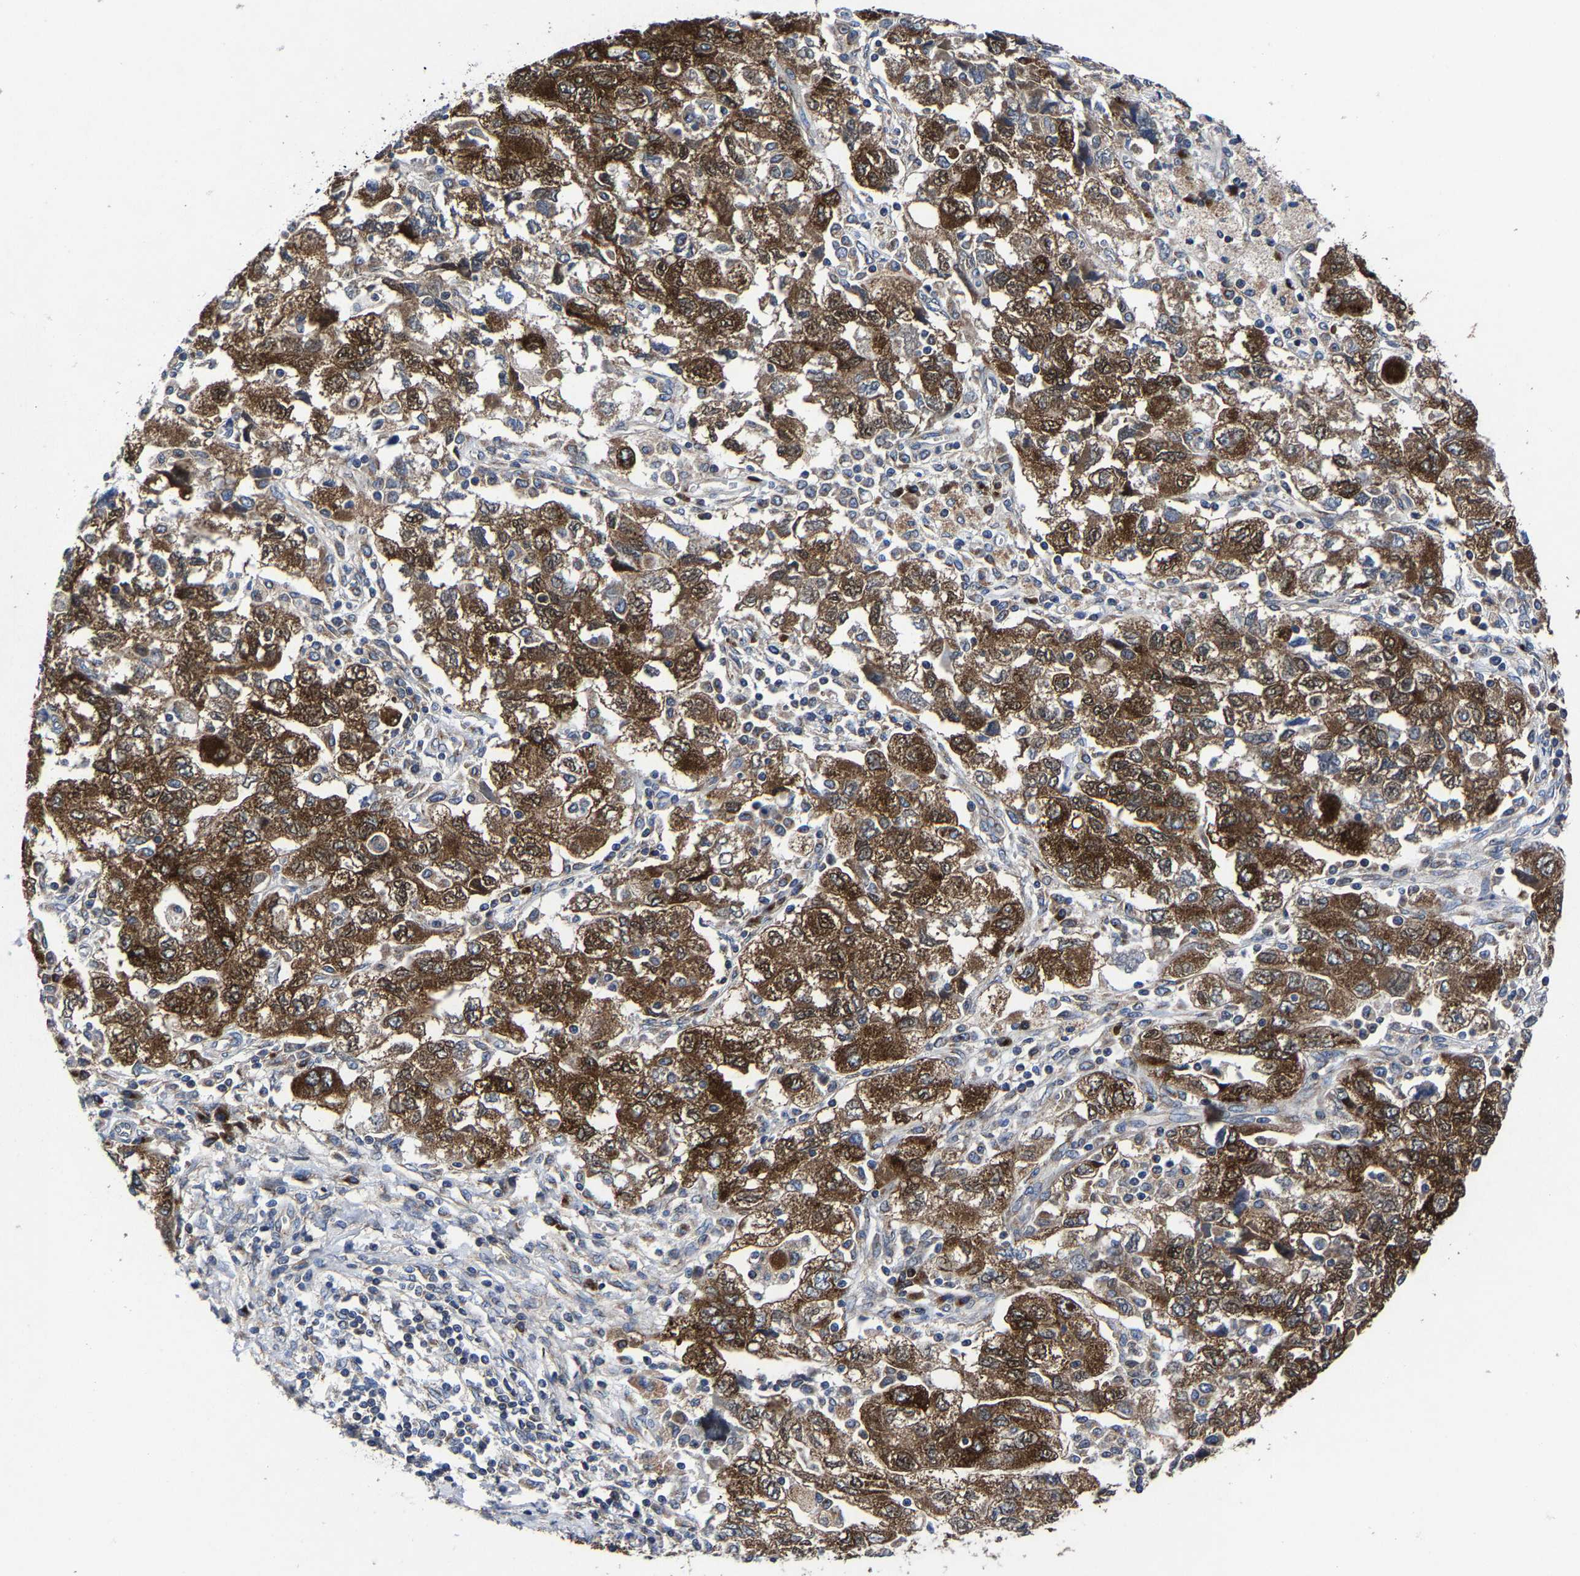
{"staining": {"intensity": "strong", "quantity": ">75%", "location": "cytoplasmic/membranous"}, "tissue": "ovarian cancer", "cell_type": "Tumor cells", "image_type": "cancer", "snomed": [{"axis": "morphology", "description": "Carcinoma, NOS"}, {"axis": "morphology", "description": "Cystadenocarcinoma, serous, NOS"}, {"axis": "topography", "description": "Ovary"}], "caption": "The photomicrograph exhibits immunohistochemical staining of ovarian cancer (carcinoma). There is strong cytoplasmic/membranous positivity is identified in approximately >75% of tumor cells.", "gene": "EBAG9", "patient": {"sex": "female", "age": 69}}